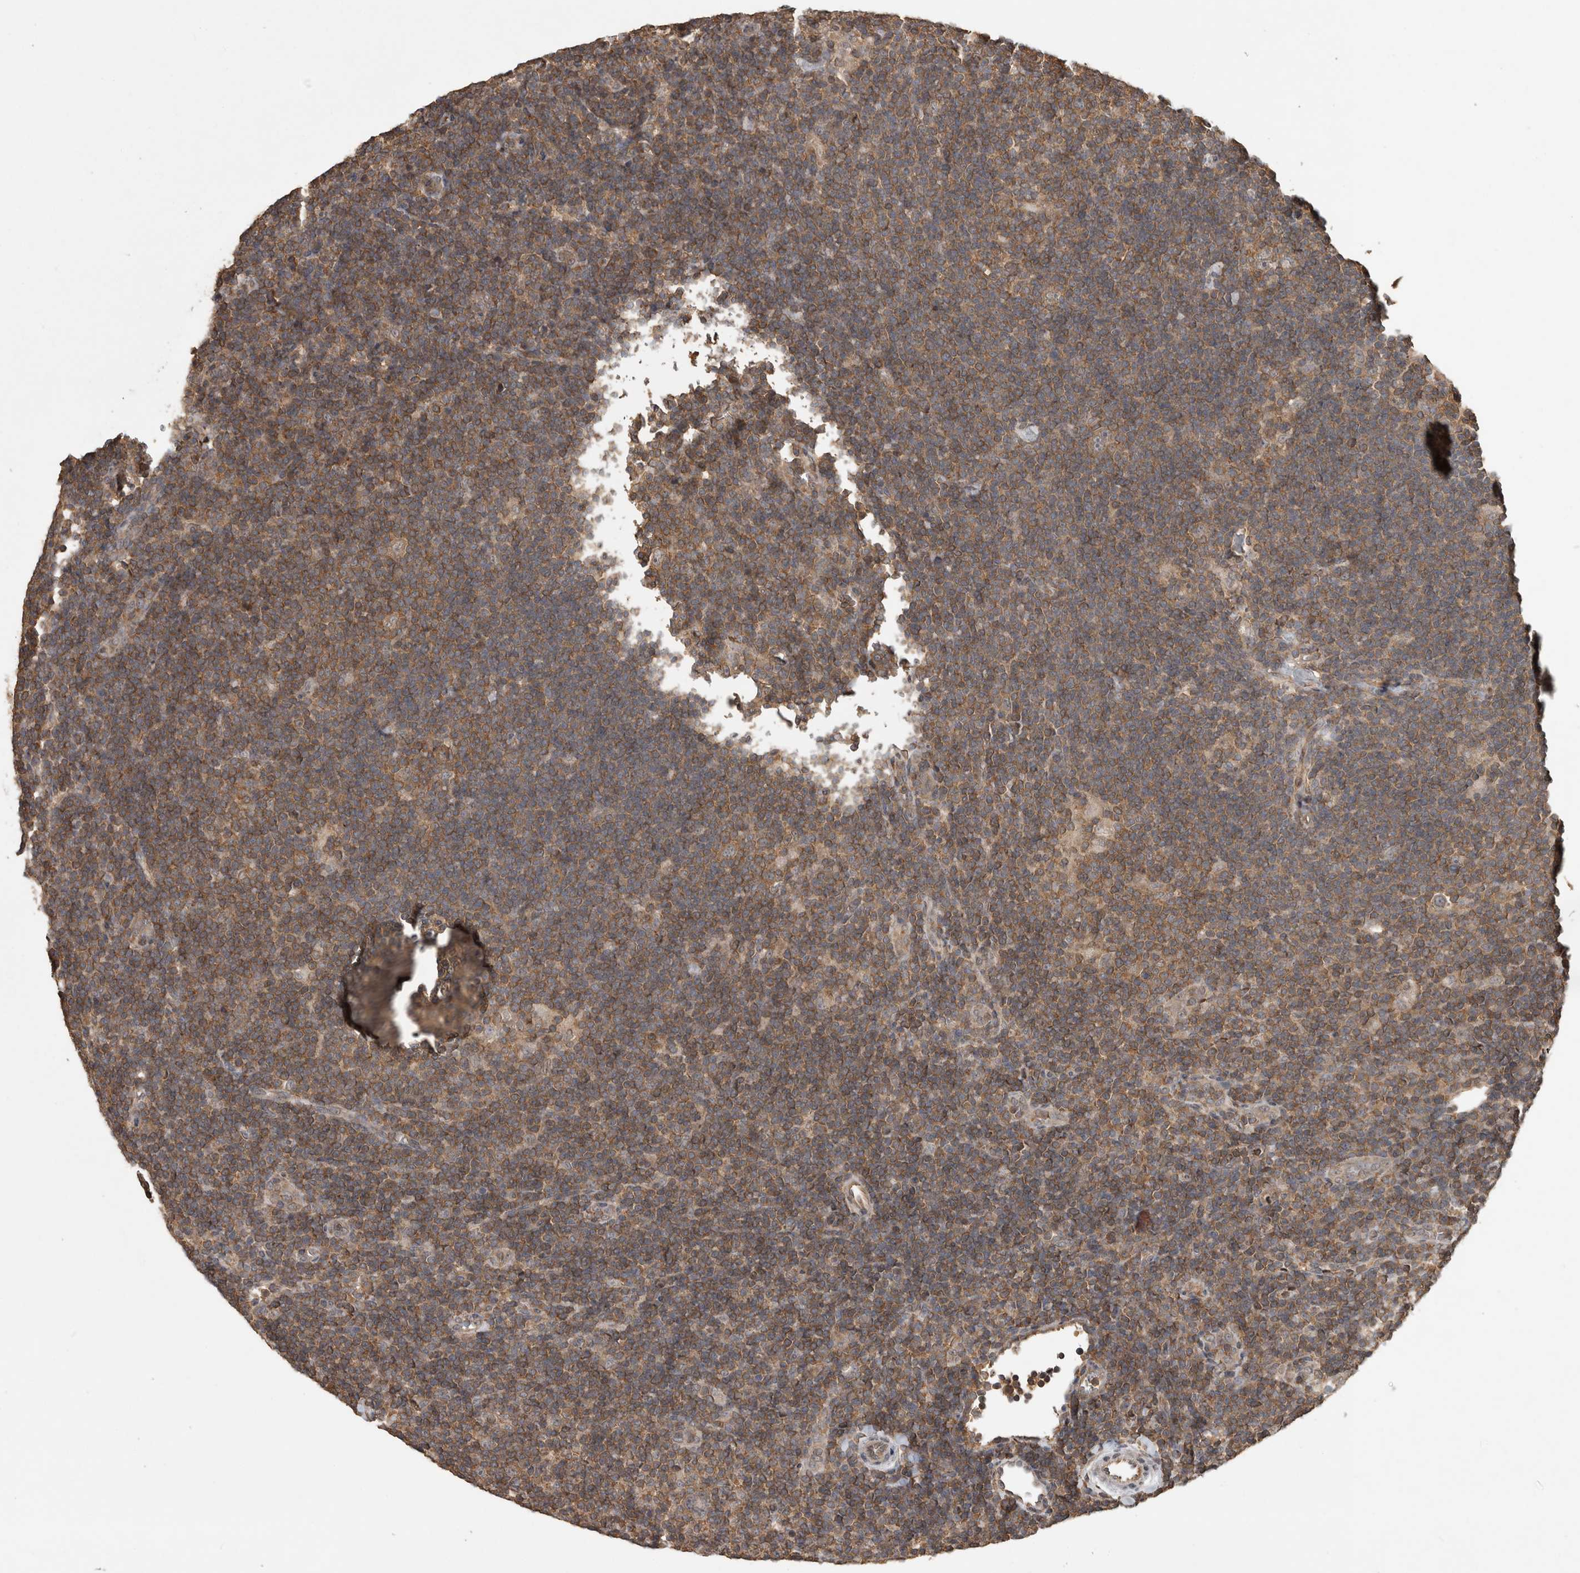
{"staining": {"intensity": "weak", "quantity": ">75%", "location": "cytoplasmic/membranous"}, "tissue": "lymphoma", "cell_type": "Tumor cells", "image_type": "cancer", "snomed": [{"axis": "morphology", "description": "Hodgkin's disease, NOS"}, {"axis": "topography", "description": "Lymph node"}], "caption": "Weak cytoplasmic/membranous protein expression is identified in about >75% of tumor cells in Hodgkin's disease. The protein of interest is stained brown, and the nuclei are stained in blue (DAB (3,3'-diaminobenzidine) IHC with brightfield microscopy, high magnification).", "gene": "ATXN2", "patient": {"sex": "female", "age": 57}}